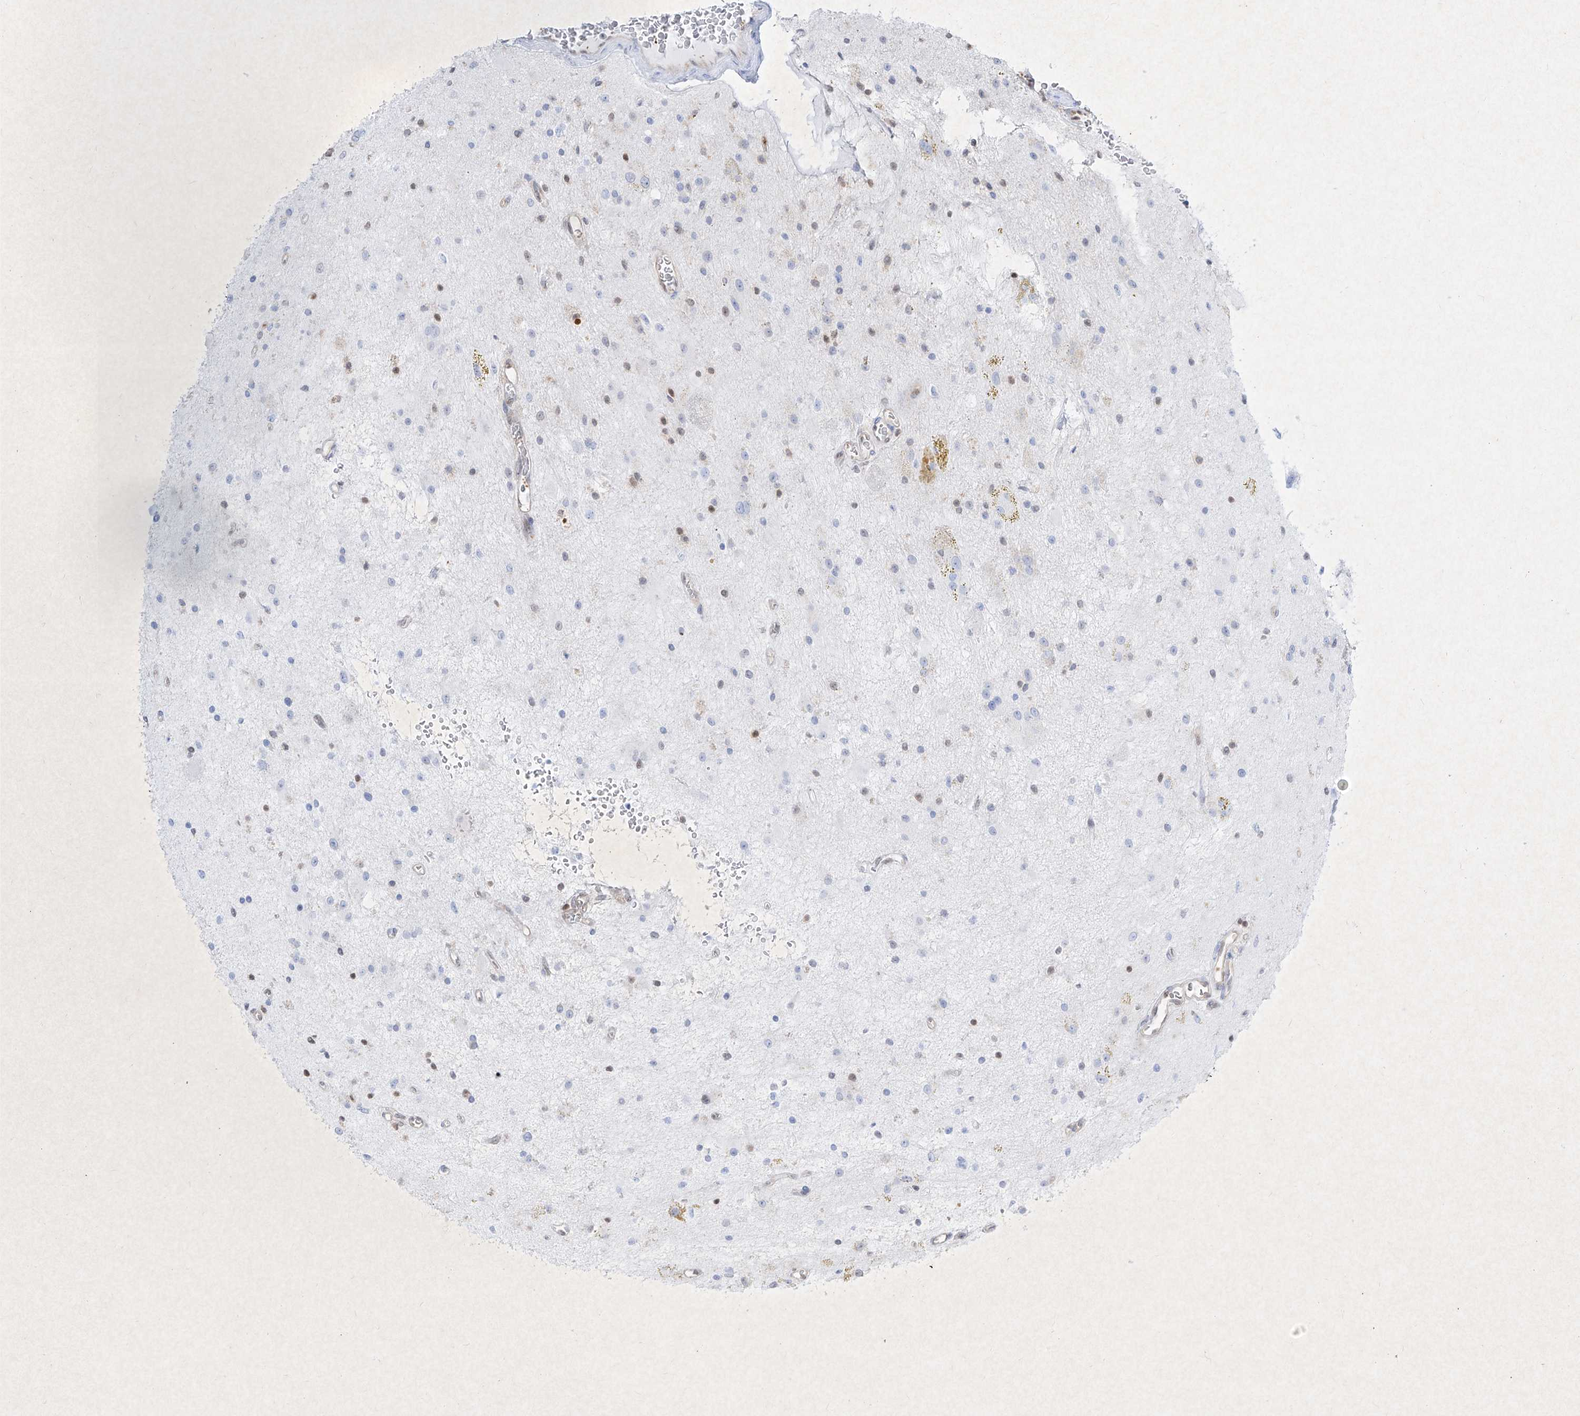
{"staining": {"intensity": "negative", "quantity": "none", "location": "none"}, "tissue": "glioma", "cell_type": "Tumor cells", "image_type": "cancer", "snomed": [{"axis": "morphology", "description": "Glioma, malignant, High grade"}, {"axis": "topography", "description": "Brain"}], "caption": "A high-resolution photomicrograph shows immunohistochemistry (IHC) staining of glioma, which shows no significant staining in tumor cells. (Brightfield microscopy of DAB immunohistochemistry at high magnification).", "gene": "PSMB10", "patient": {"sex": "male", "age": 34}}